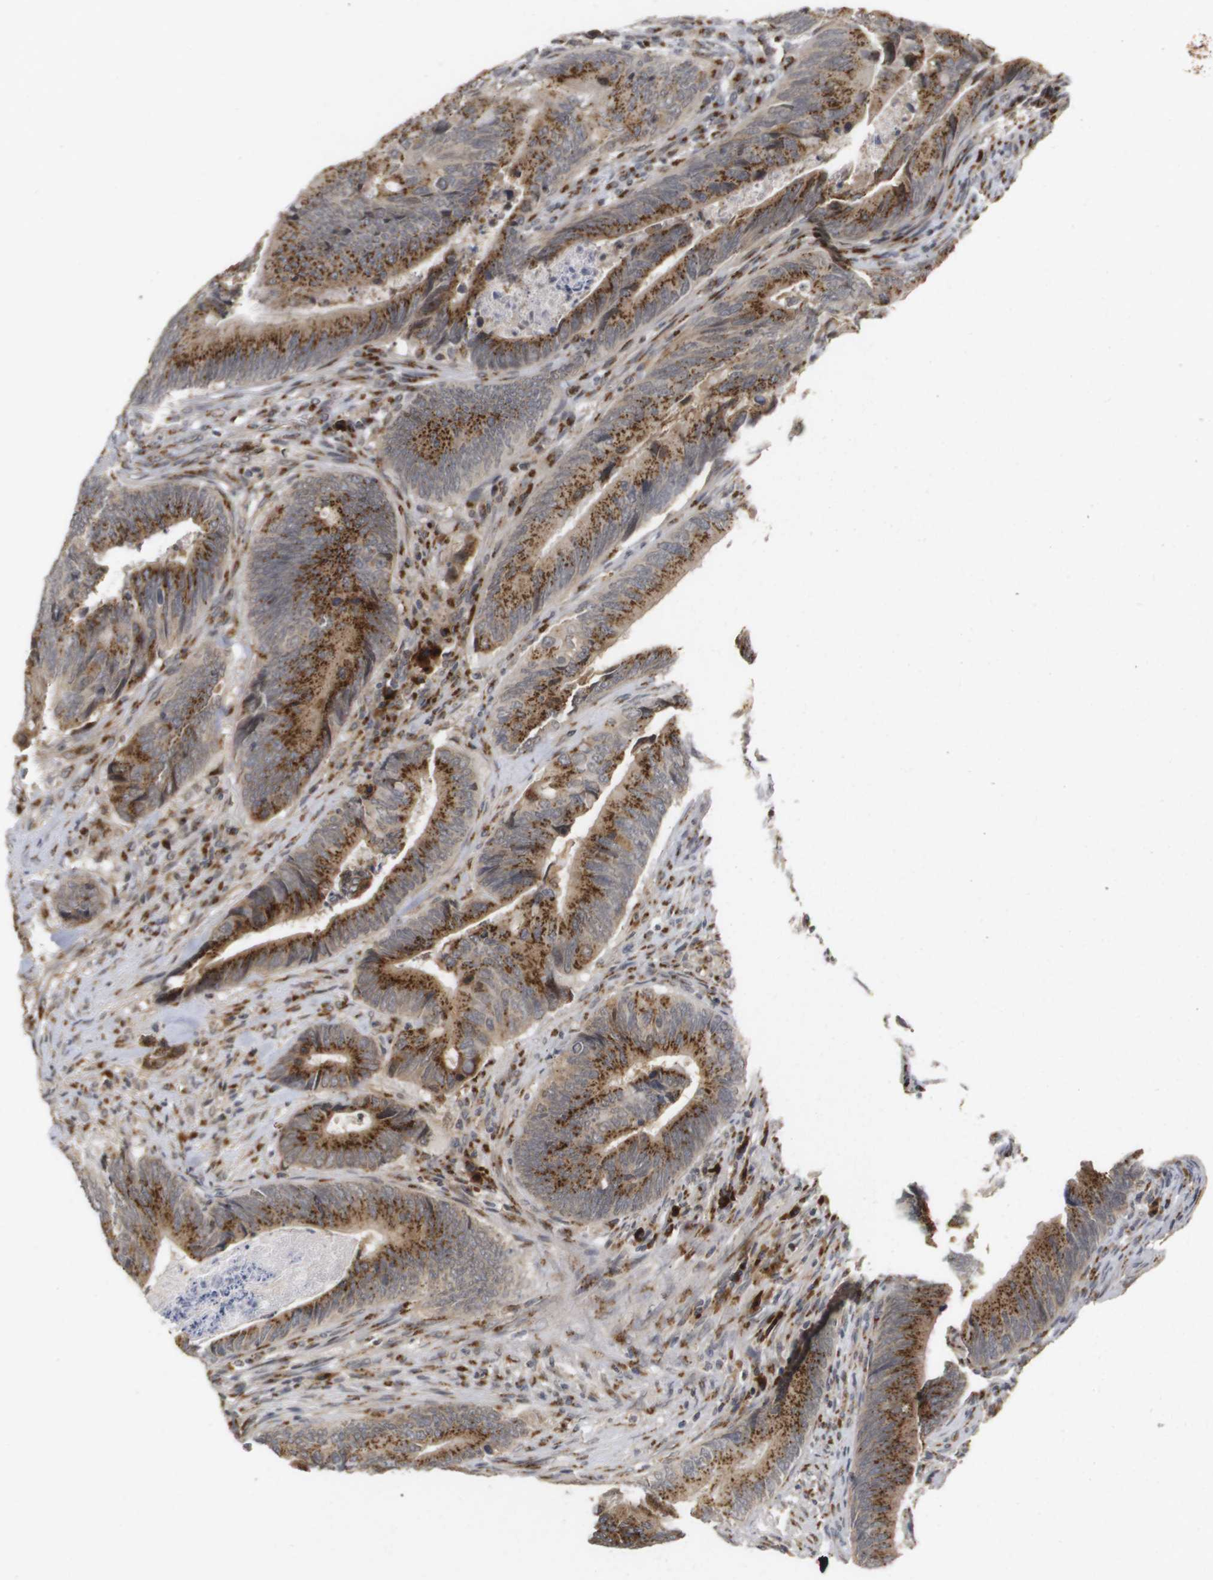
{"staining": {"intensity": "moderate", "quantity": ">75%", "location": "cytoplasmic/membranous"}, "tissue": "colorectal cancer", "cell_type": "Tumor cells", "image_type": "cancer", "snomed": [{"axis": "morphology", "description": "Normal tissue, NOS"}, {"axis": "morphology", "description": "Adenocarcinoma, NOS"}, {"axis": "topography", "description": "Colon"}], "caption": "Immunohistochemistry (IHC) (DAB) staining of human adenocarcinoma (colorectal) demonstrates moderate cytoplasmic/membranous protein expression in about >75% of tumor cells. (brown staining indicates protein expression, while blue staining denotes nuclei).", "gene": "ZFPL1", "patient": {"sex": "male", "age": 56}}